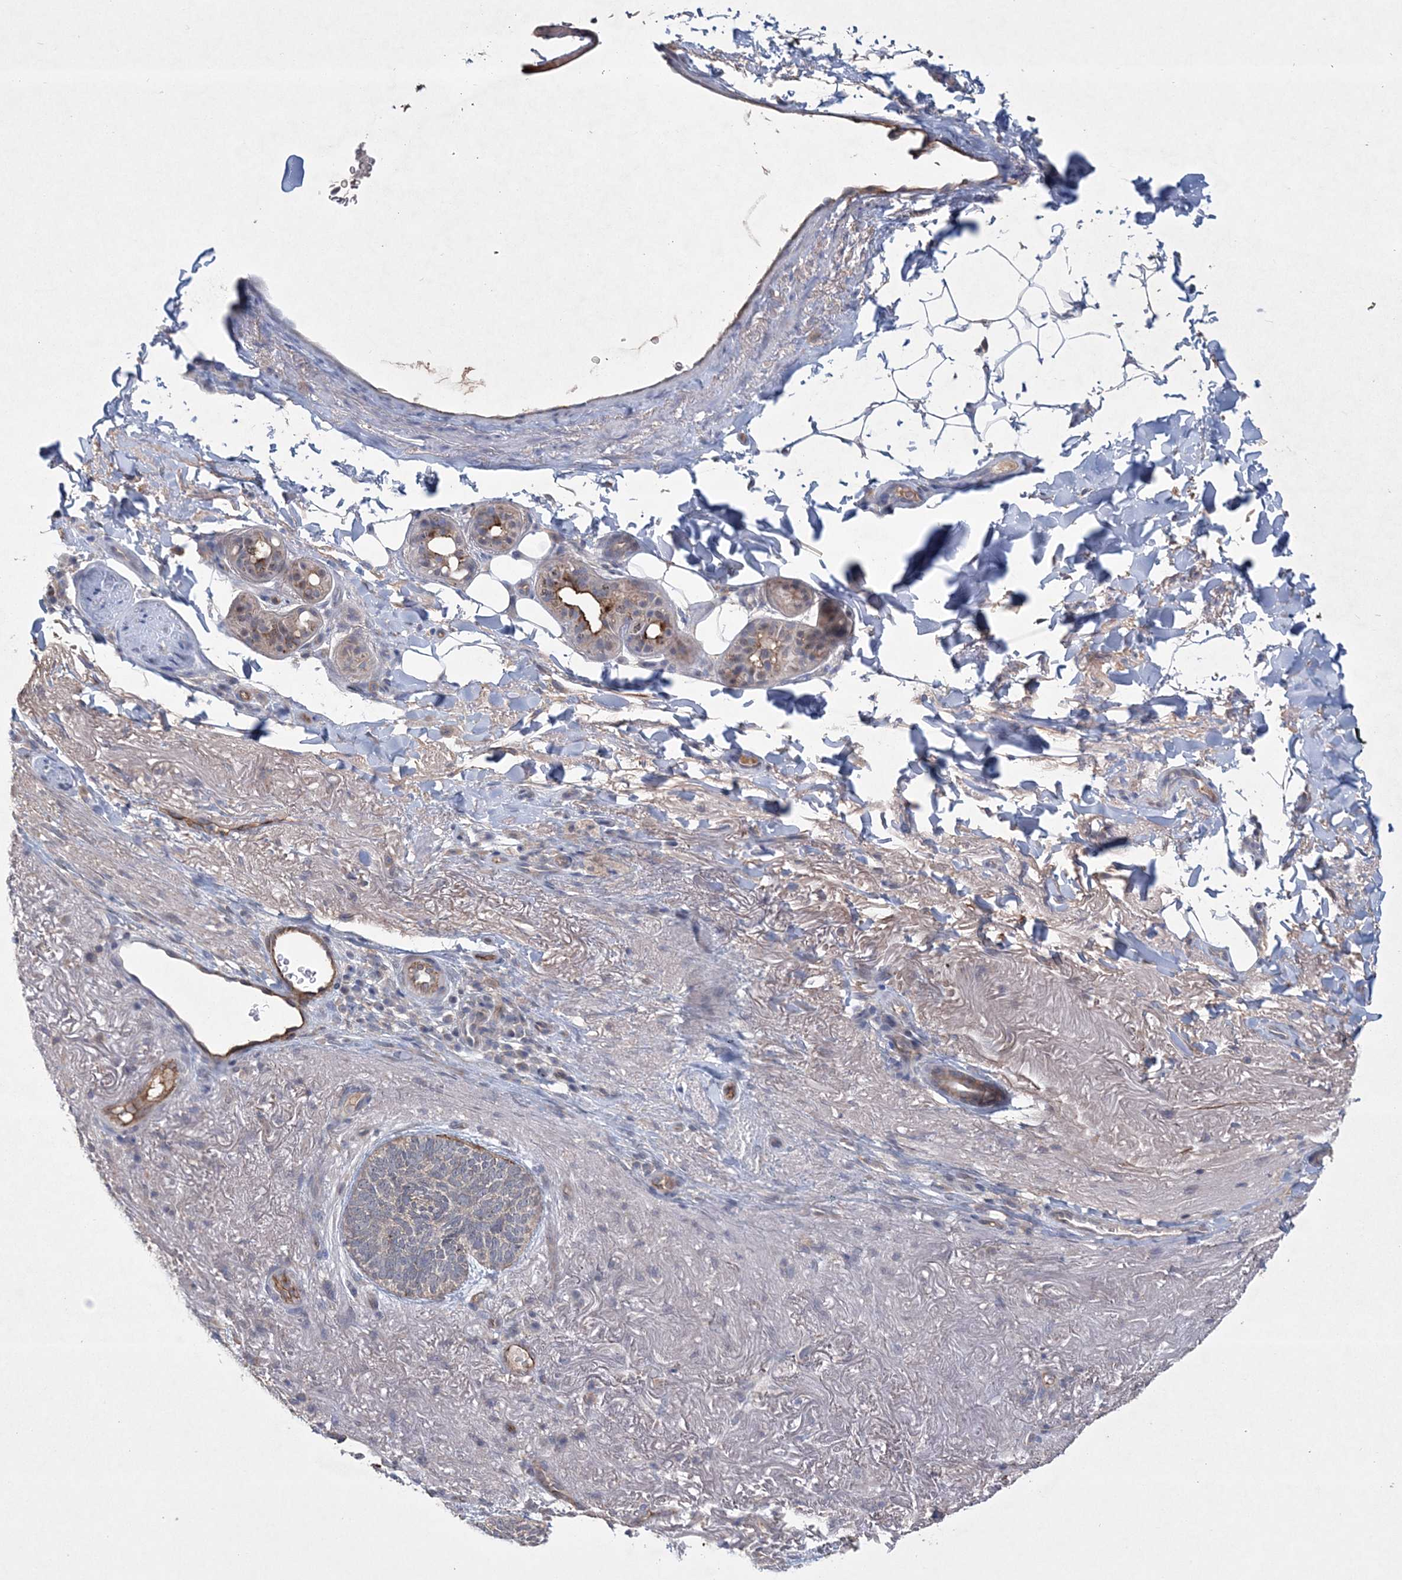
{"staining": {"intensity": "negative", "quantity": "none", "location": "none"}, "tissue": "skin cancer", "cell_type": "Tumor cells", "image_type": "cancer", "snomed": [{"axis": "morphology", "description": "Basal cell carcinoma"}, {"axis": "topography", "description": "Skin"}], "caption": "Immunohistochemistry photomicrograph of human basal cell carcinoma (skin) stained for a protein (brown), which demonstrates no positivity in tumor cells.", "gene": "DPCD", "patient": {"sex": "female", "age": 85}}